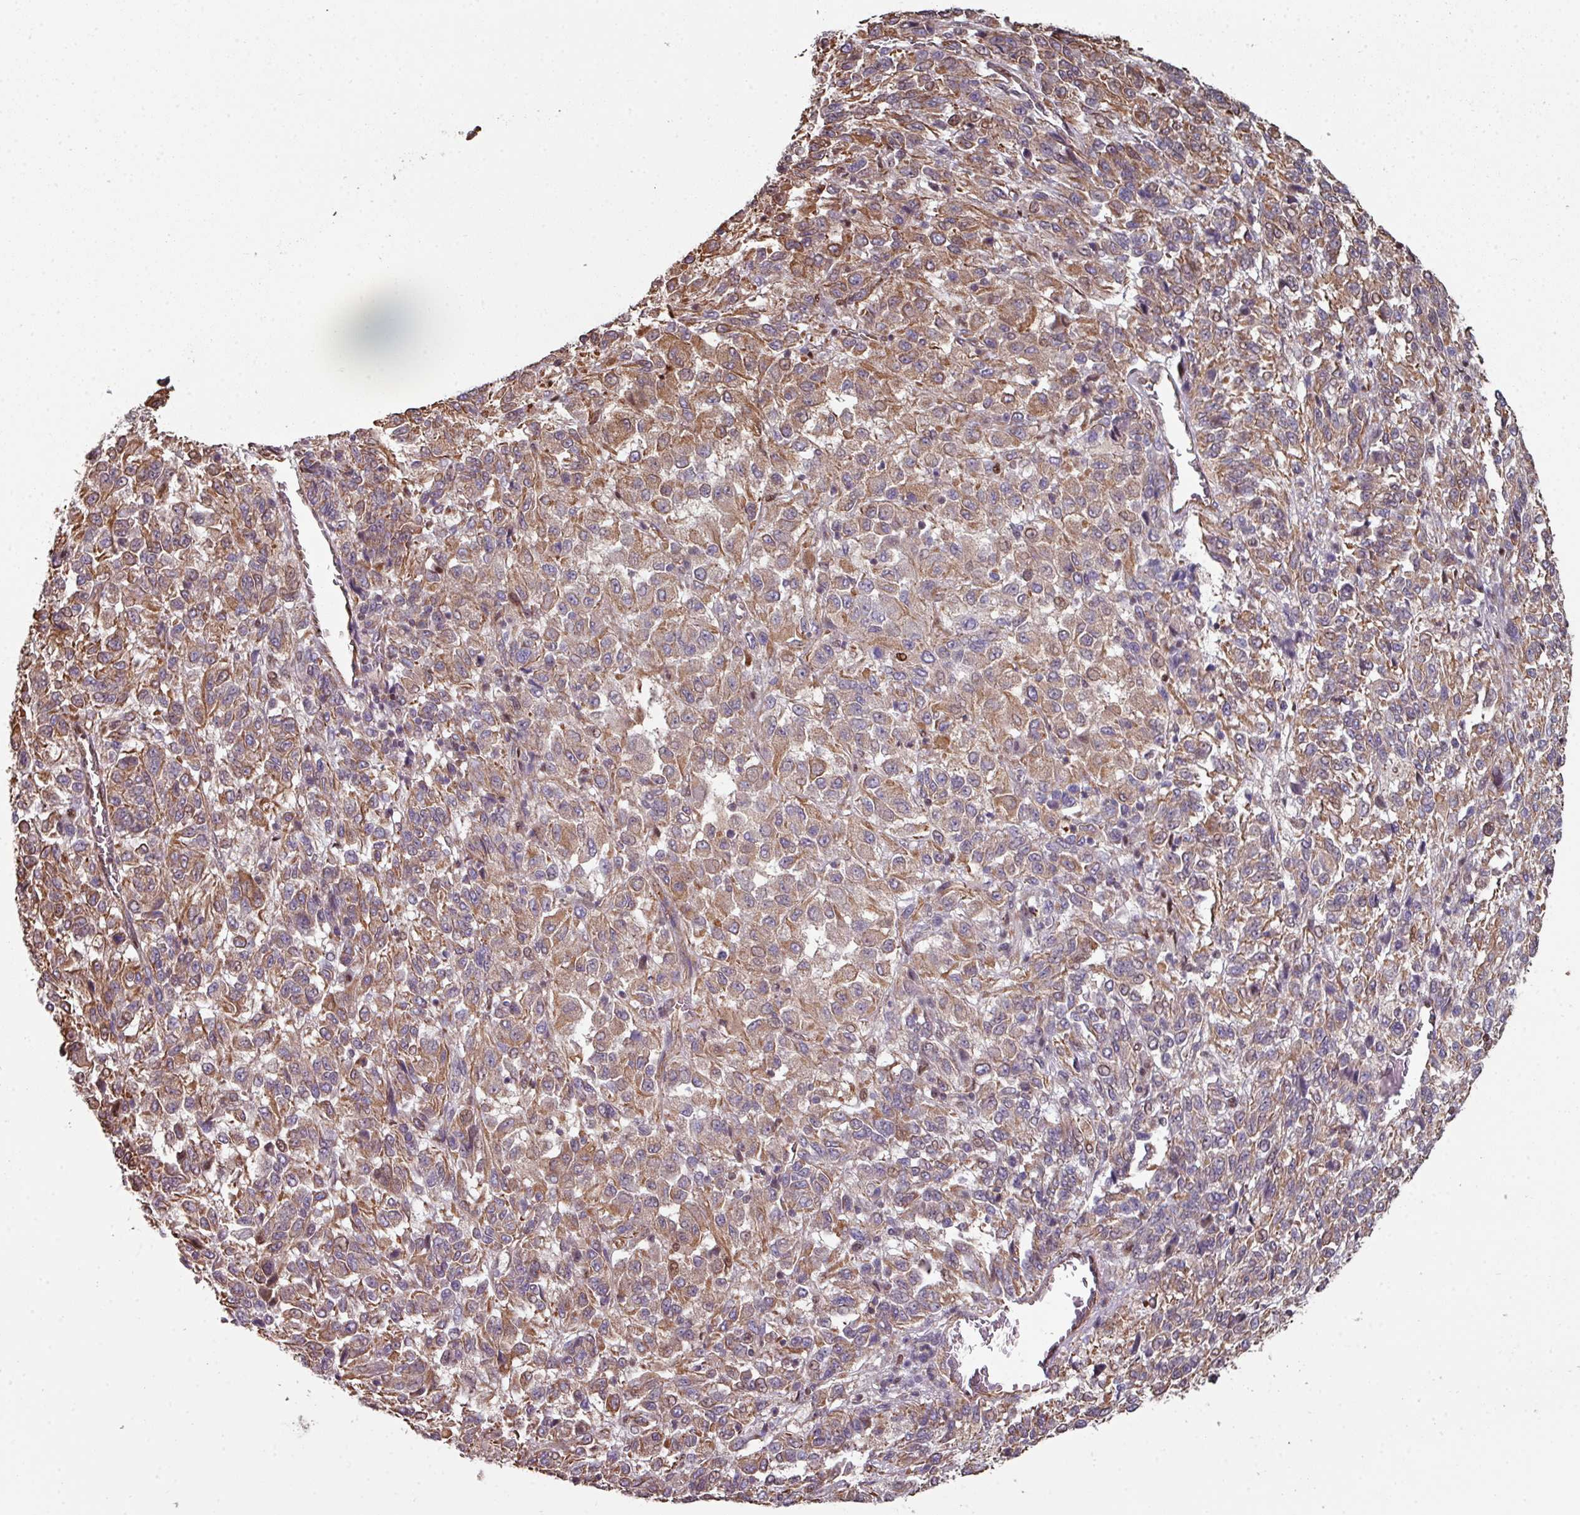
{"staining": {"intensity": "moderate", "quantity": ">75%", "location": "cytoplasmic/membranous"}, "tissue": "melanoma", "cell_type": "Tumor cells", "image_type": "cancer", "snomed": [{"axis": "morphology", "description": "Malignant melanoma, Metastatic site"}, {"axis": "topography", "description": "Lung"}], "caption": "Melanoma stained for a protein exhibits moderate cytoplasmic/membranous positivity in tumor cells. The staining is performed using DAB (3,3'-diaminobenzidine) brown chromogen to label protein expression. The nuclei are counter-stained blue using hematoxylin.", "gene": "ANO9", "patient": {"sex": "male", "age": 64}}